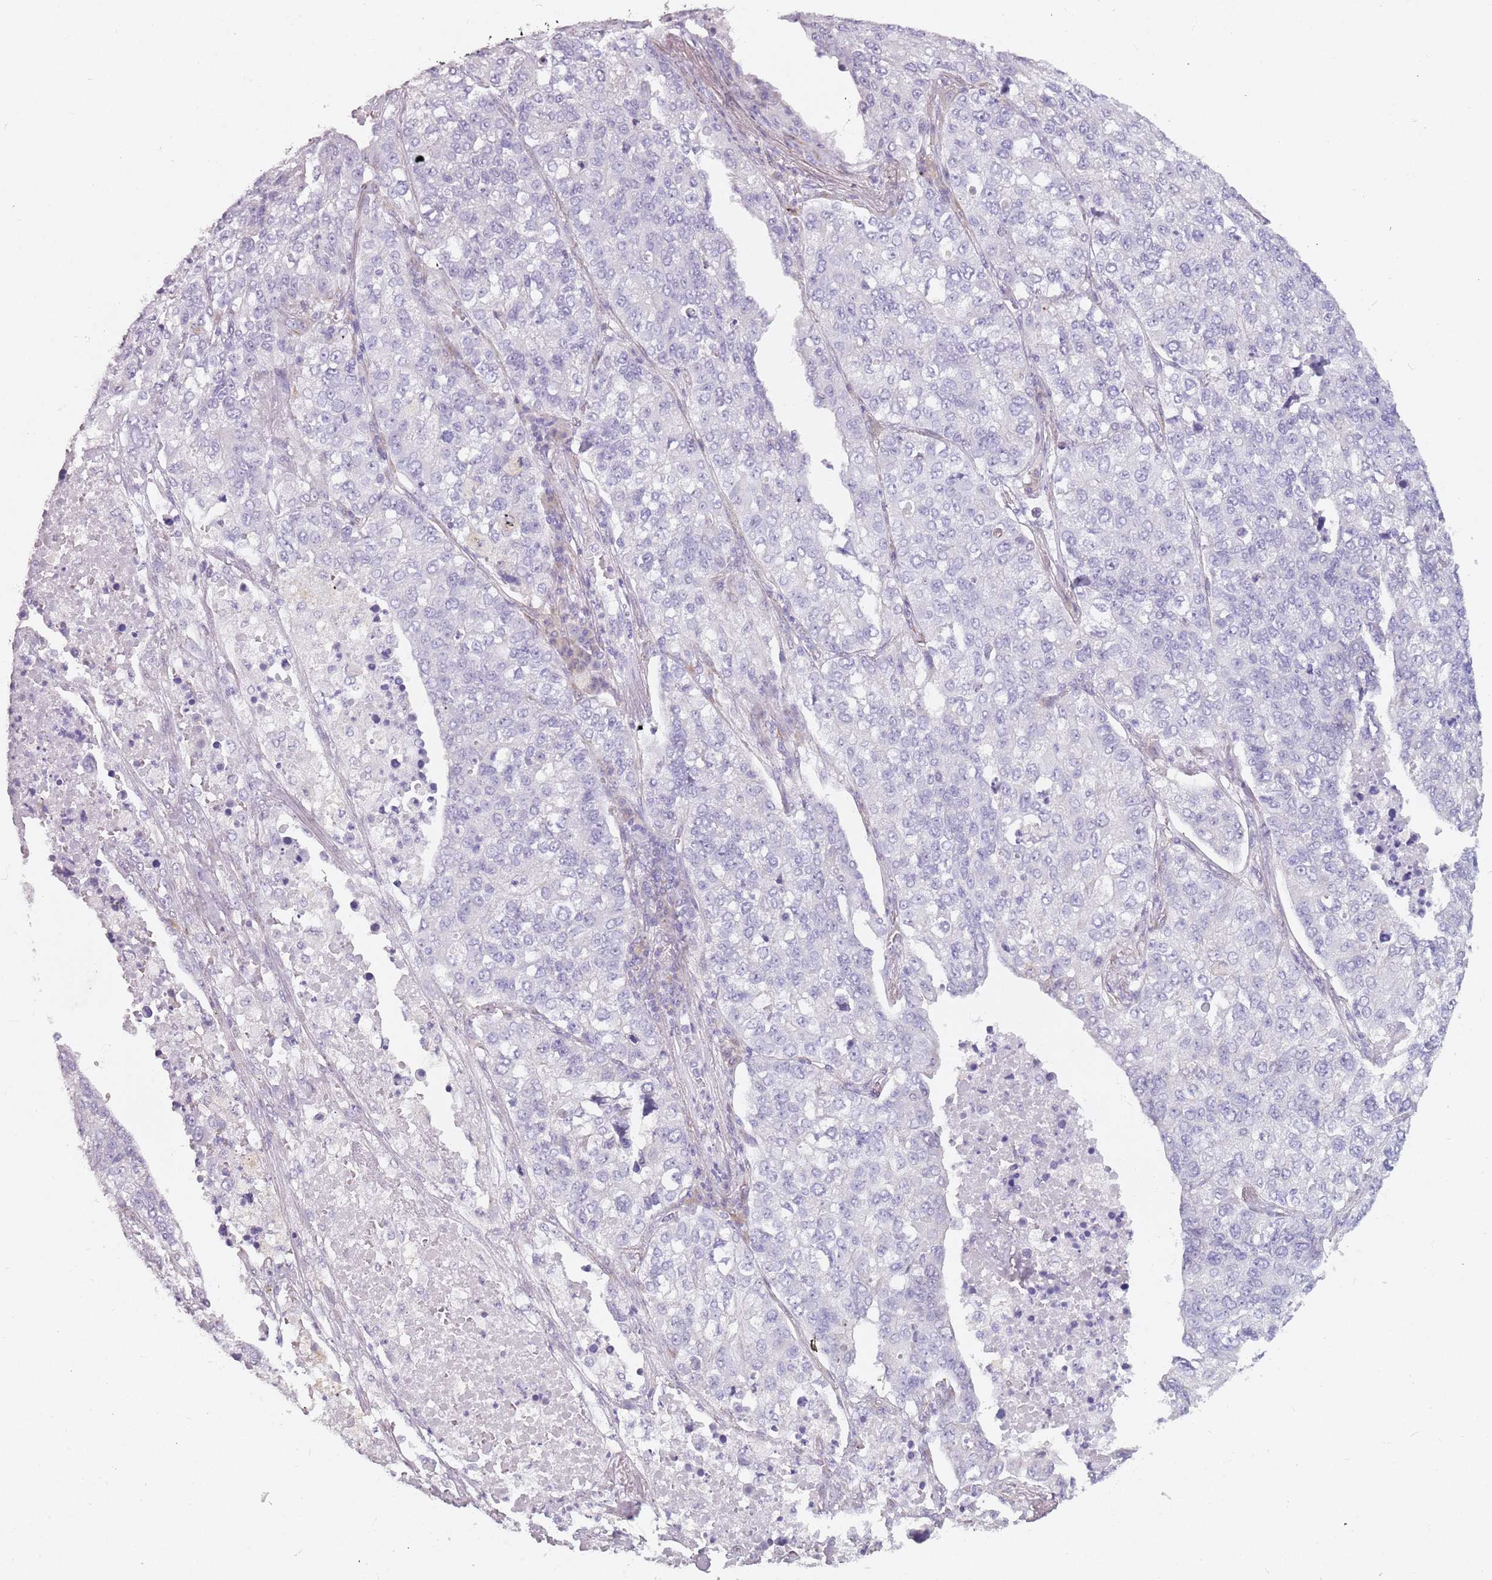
{"staining": {"intensity": "negative", "quantity": "none", "location": "none"}, "tissue": "lung cancer", "cell_type": "Tumor cells", "image_type": "cancer", "snomed": [{"axis": "morphology", "description": "Adenocarcinoma, NOS"}, {"axis": "topography", "description": "Lung"}], "caption": "Lung cancer stained for a protein using IHC reveals no positivity tumor cells.", "gene": "DDX4", "patient": {"sex": "male", "age": 49}}